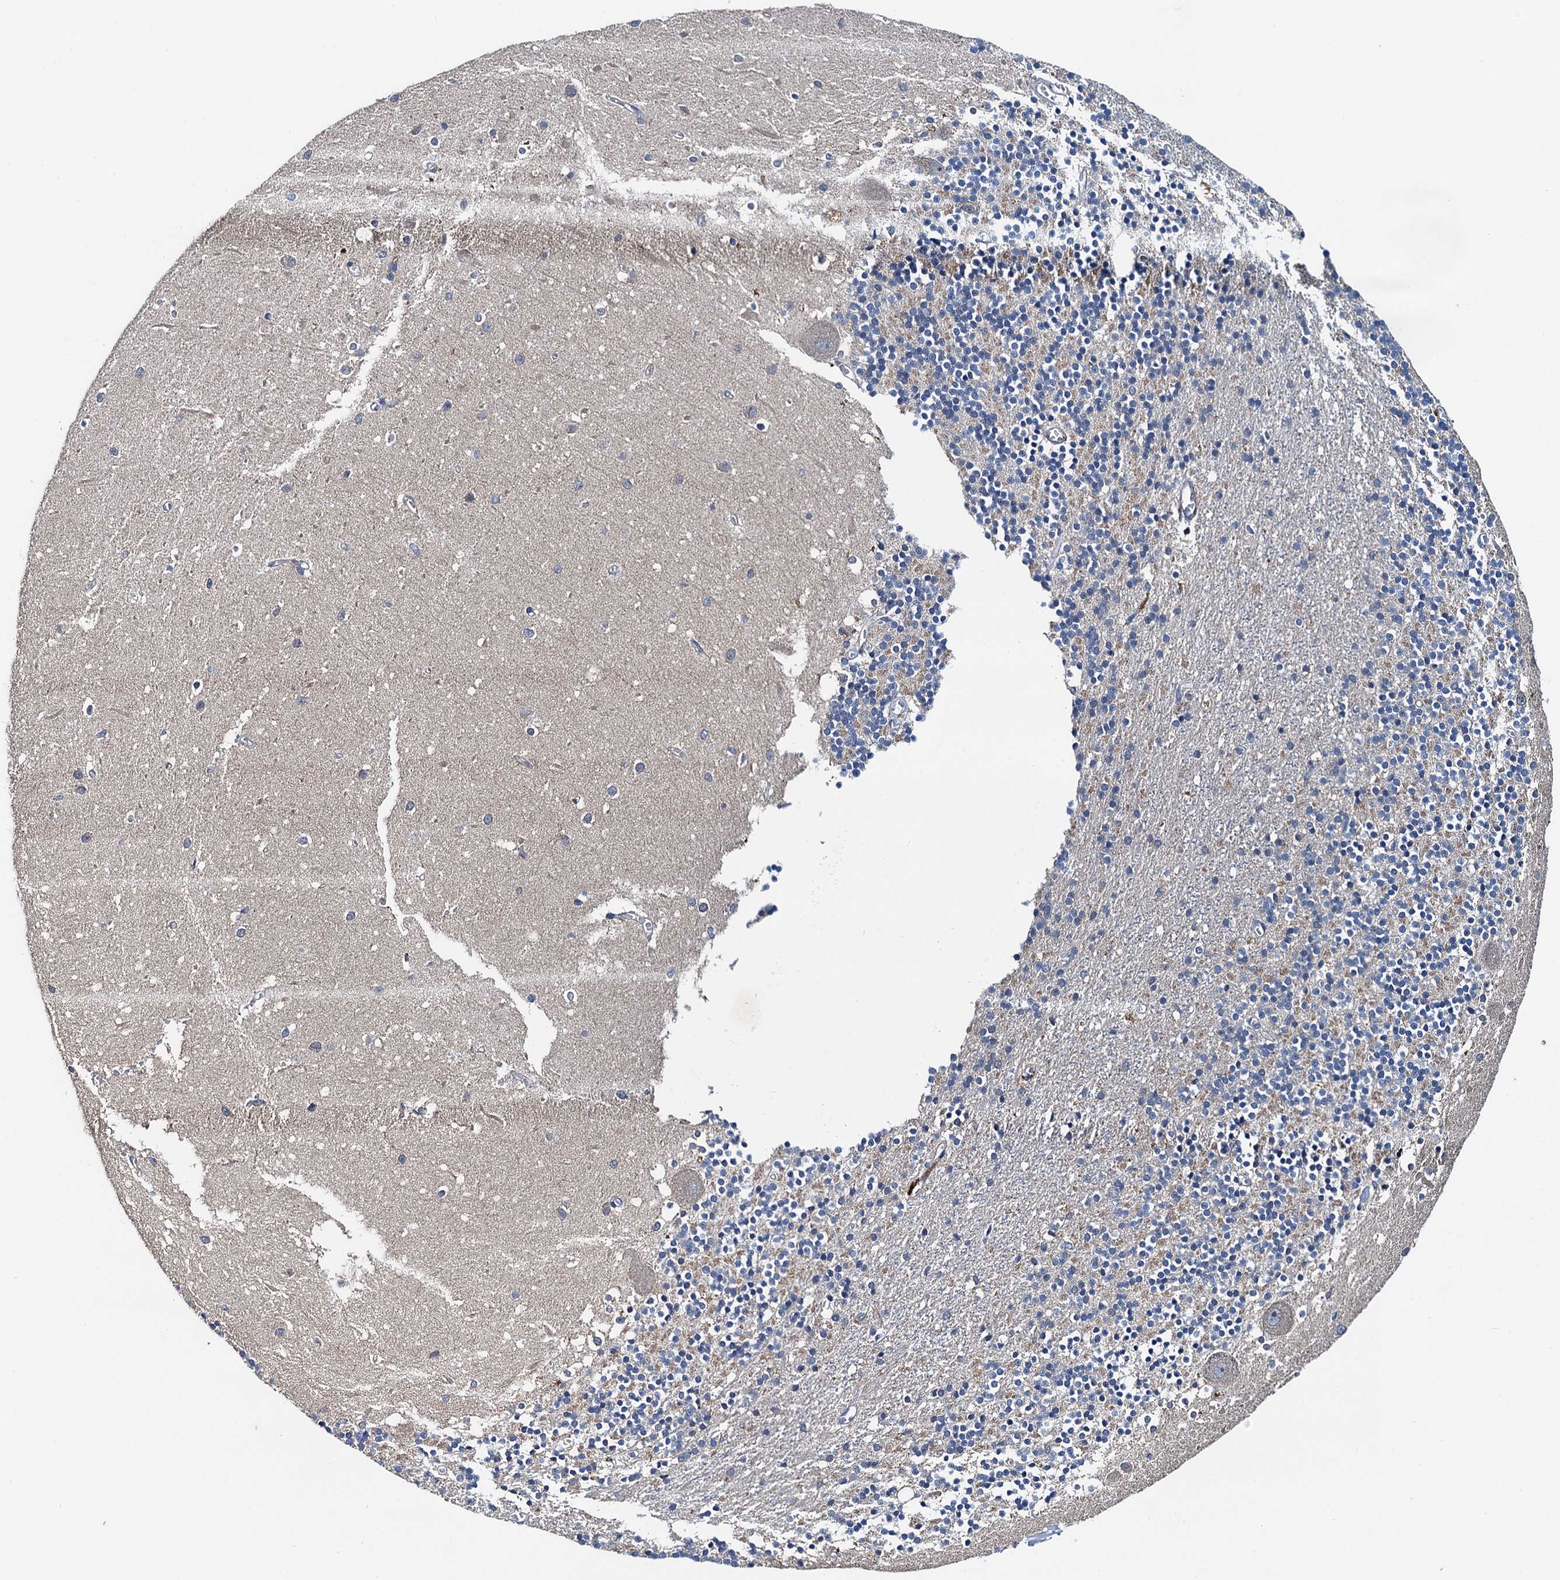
{"staining": {"intensity": "negative", "quantity": "none", "location": "none"}, "tissue": "cerebellum", "cell_type": "Cells in granular layer", "image_type": "normal", "snomed": [{"axis": "morphology", "description": "Normal tissue, NOS"}, {"axis": "topography", "description": "Cerebellum"}], "caption": "A photomicrograph of human cerebellum is negative for staining in cells in granular layer. The staining was performed using DAB (3,3'-diaminobenzidine) to visualize the protein expression in brown, while the nuclei were stained in blue with hematoxylin (Magnification: 20x).", "gene": "EFL1", "patient": {"sex": "male", "age": 54}}